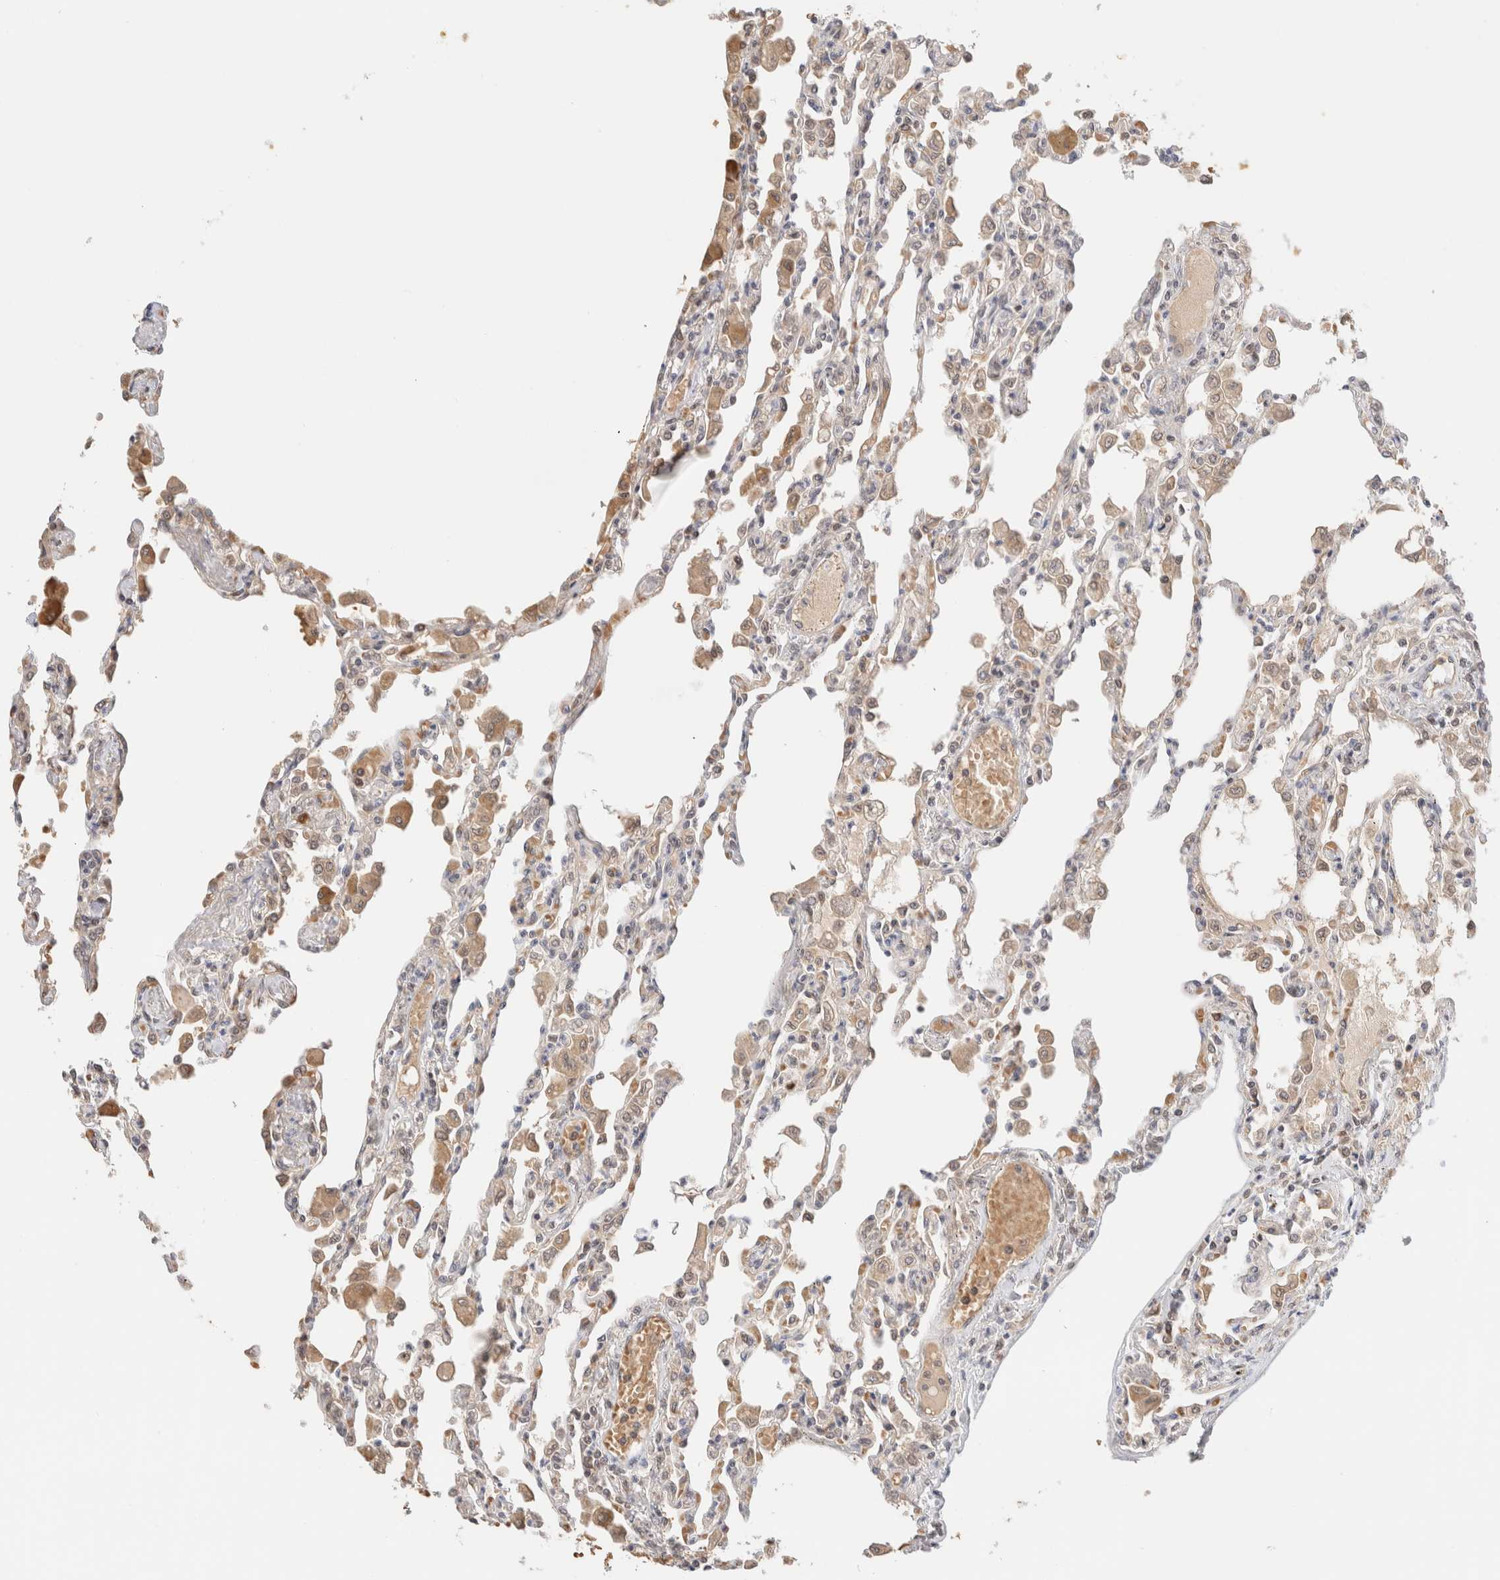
{"staining": {"intensity": "moderate", "quantity": "<25%", "location": "cytoplasmic/membranous"}, "tissue": "lung", "cell_type": "Alveolar cells", "image_type": "normal", "snomed": [{"axis": "morphology", "description": "Normal tissue, NOS"}, {"axis": "topography", "description": "Bronchus"}, {"axis": "topography", "description": "Lung"}], "caption": "Protein staining reveals moderate cytoplasmic/membranous positivity in about <25% of alveolar cells in normal lung.", "gene": "SYVN1", "patient": {"sex": "female", "age": 49}}